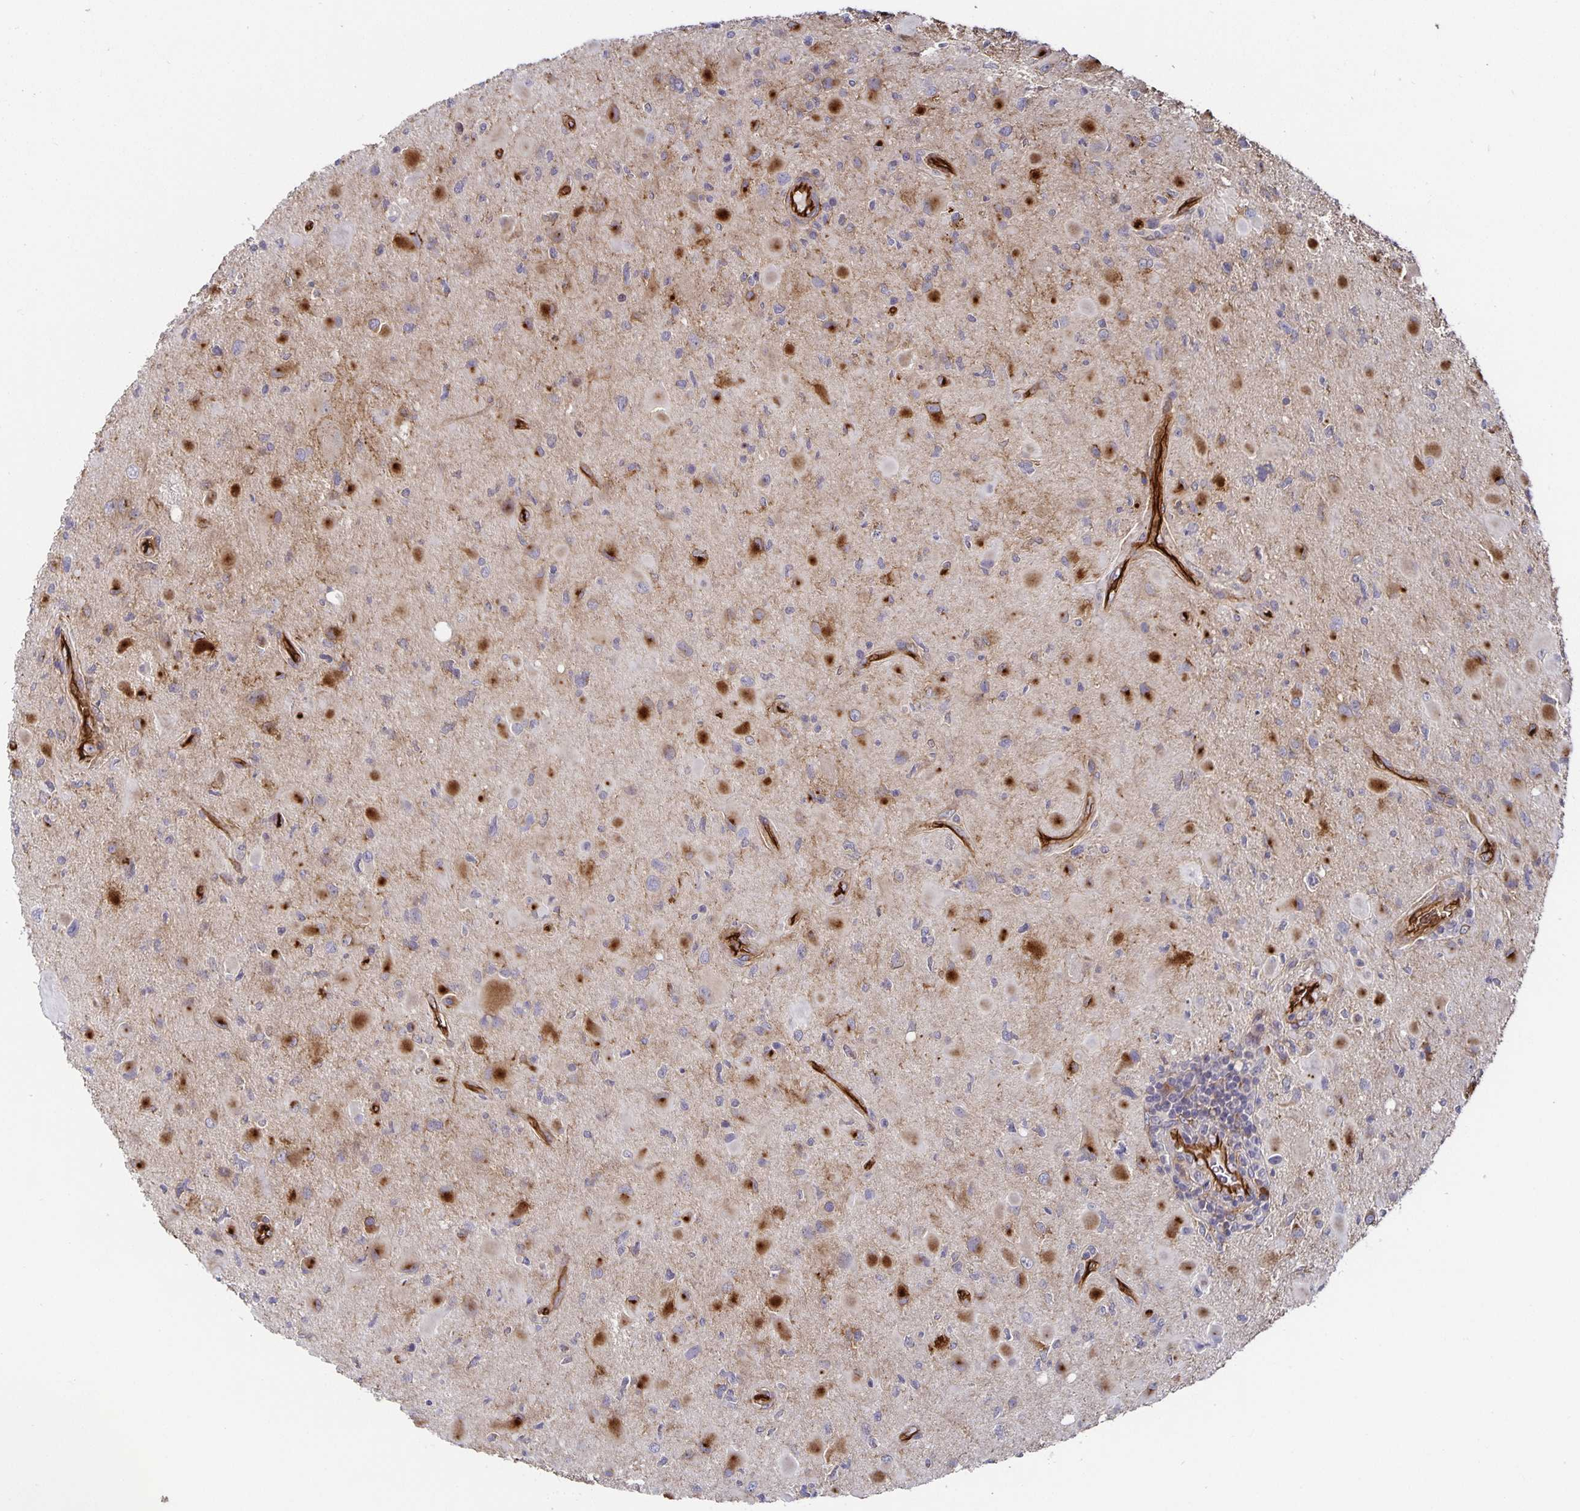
{"staining": {"intensity": "strong", "quantity": "25%-75%", "location": "cytoplasmic/membranous"}, "tissue": "glioma", "cell_type": "Tumor cells", "image_type": "cancer", "snomed": [{"axis": "morphology", "description": "Glioma, malignant, Low grade"}, {"axis": "topography", "description": "Brain"}], "caption": "This image exhibits immunohistochemistry staining of low-grade glioma (malignant), with high strong cytoplasmic/membranous staining in about 25%-75% of tumor cells.", "gene": "PODXL", "patient": {"sex": "female", "age": 32}}